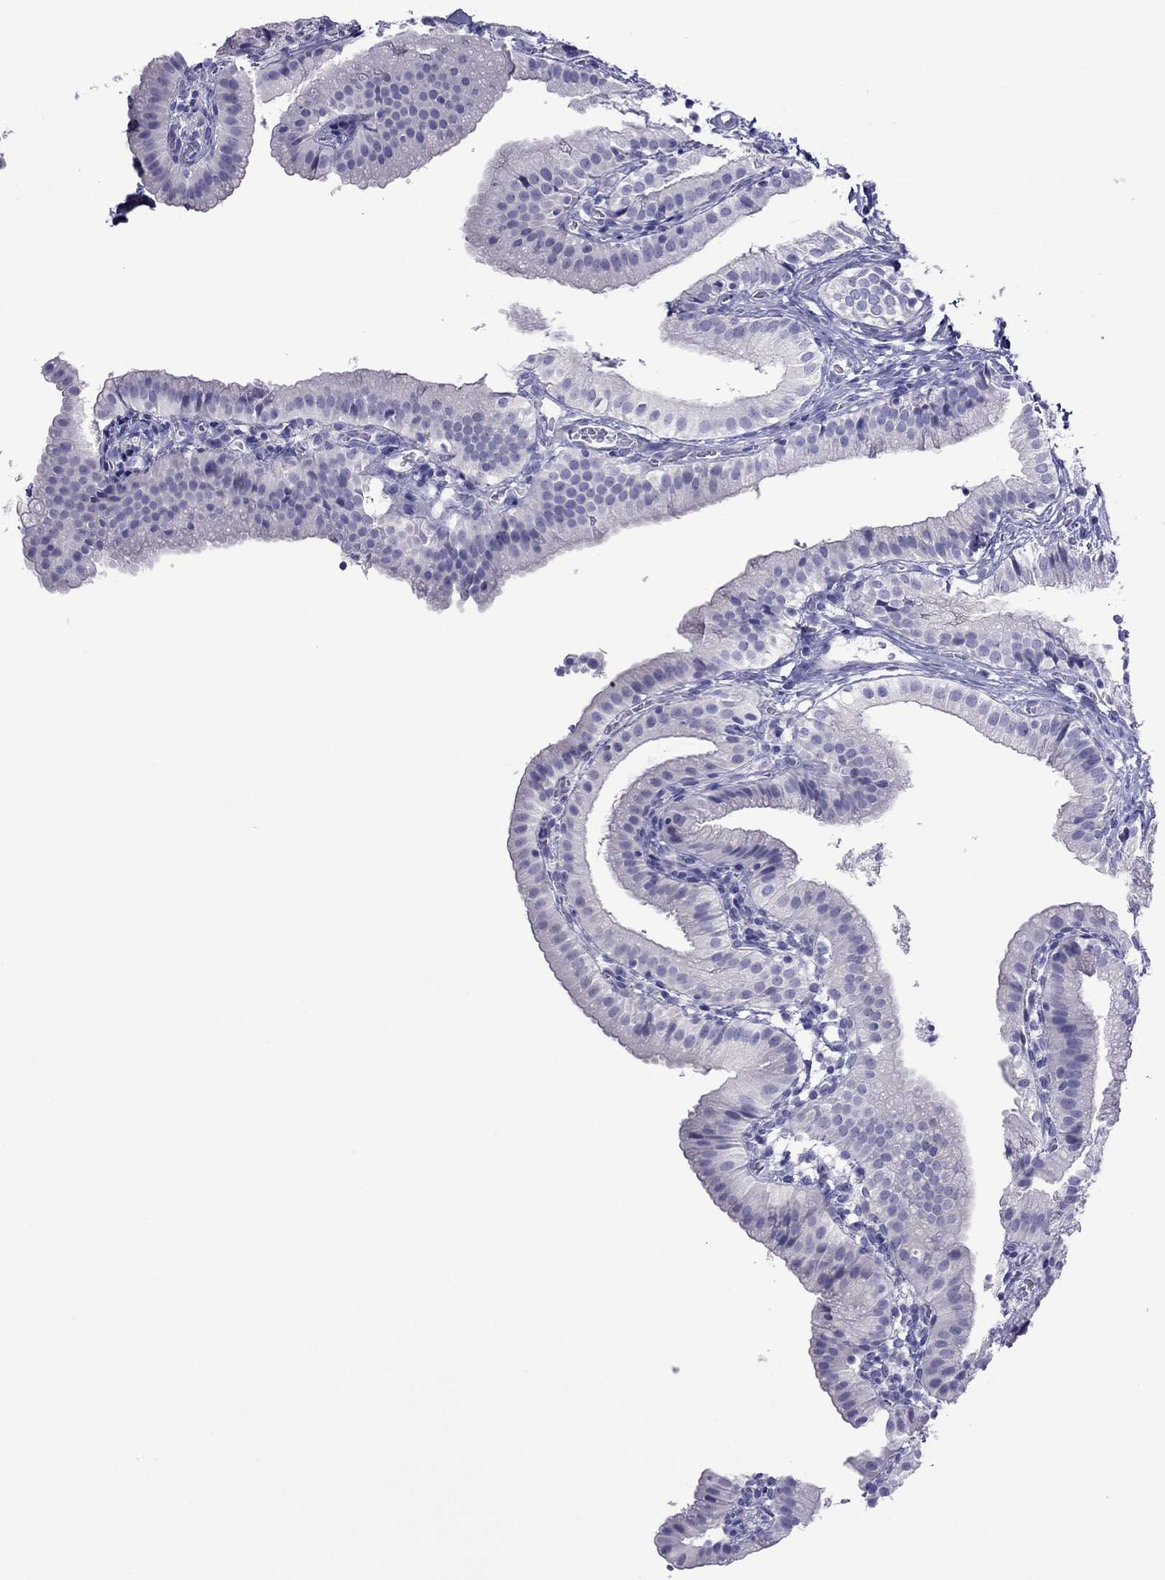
{"staining": {"intensity": "negative", "quantity": "none", "location": "none"}, "tissue": "gallbladder", "cell_type": "Glandular cells", "image_type": "normal", "snomed": [{"axis": "morphology", "description": "Normal tissue, NOS"}, {"axis": "topography", "description": "Gallbladder"}], "caption": "This is an IHC micrograph of normal human gallbladder. There is no expression in glandular cells.", "gene": "PCDHA6", "patient": {"sex": "female", "age": 47}}